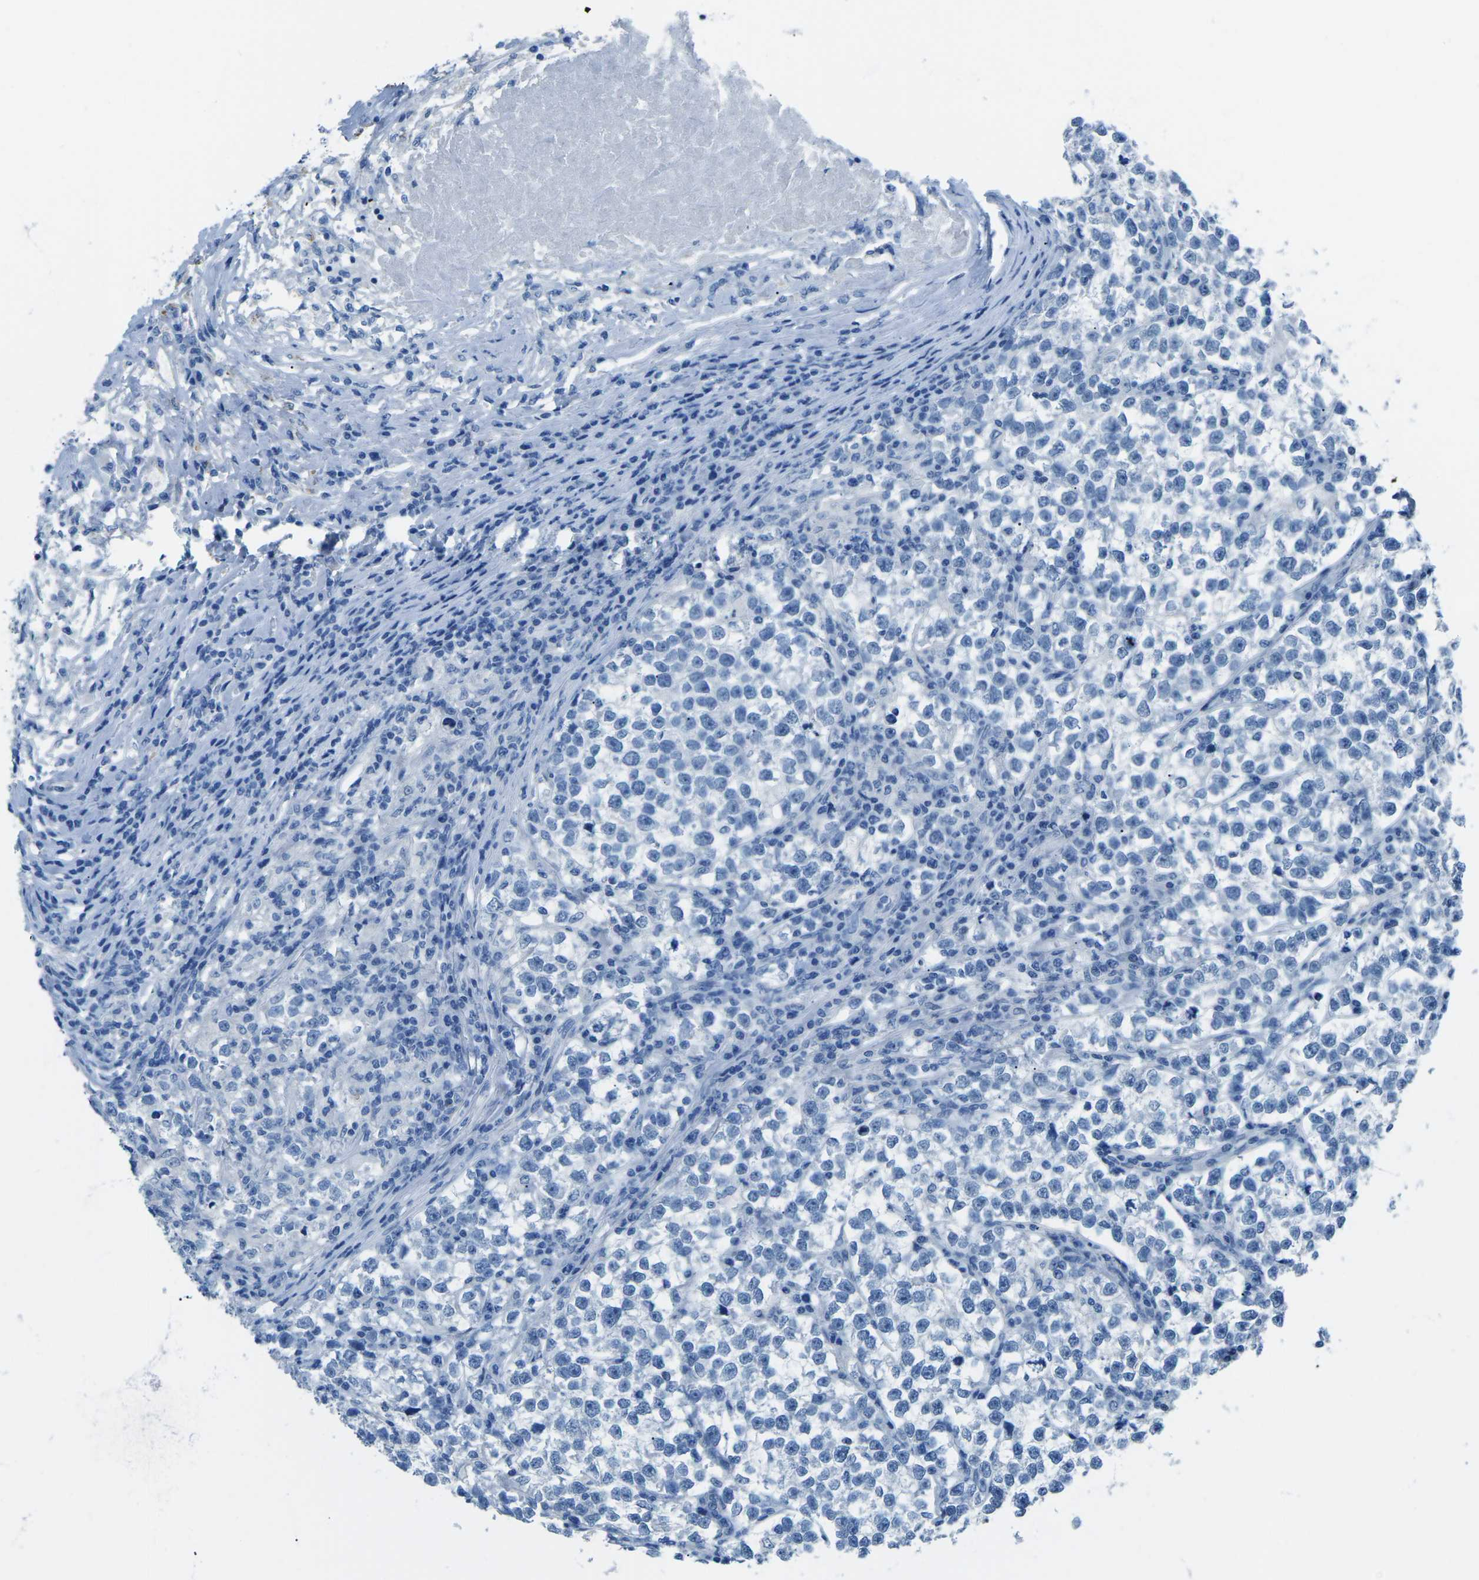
{"staining": {"intensity": "negative", "quantity": "none", "location": "none"}, "tissue": "testis cancer", "cell_type": "Tumor cells", "image_type": "cancer", "snomed": [{"axis": "morphology", "description": "Normal tissue, NOS"}, {"axis": "morphology", "description": "Seminoma, NOS"}, {"axis": "topography", "description": "Testis"}], "caption": "IHC of testis seminoma exhibits no staining in tumor cells. (Immunohistochemistry, brightfield microscopy, high magnification).", "gene": "MYH8", "patient": {"sex": "male", "age": 43}}